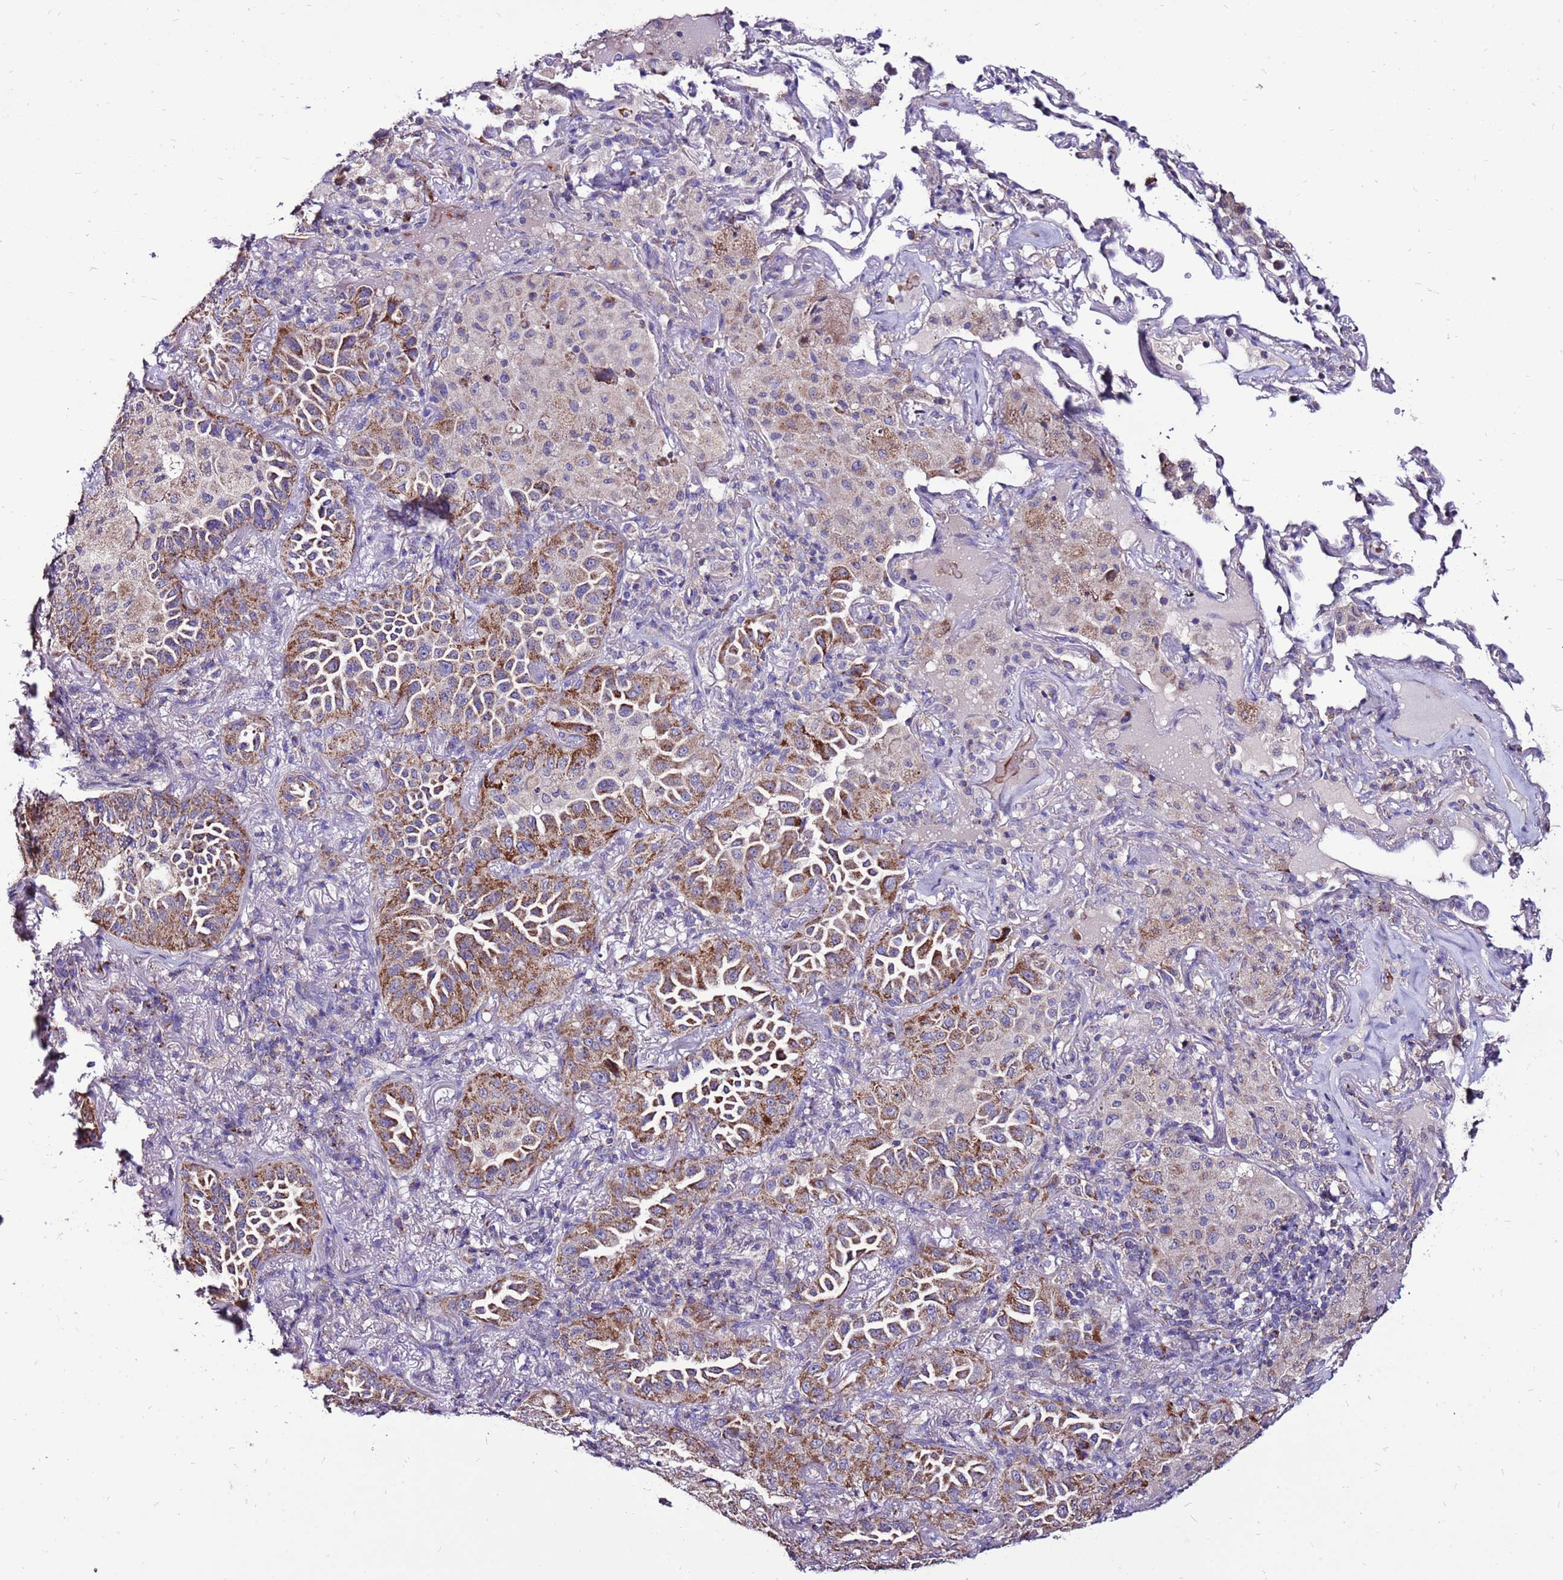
{"staining": {"intensity": "moderate", "quantity": "25%-75%", "location": "cytoplasmic/membranous"}, "tissue": "lung cancer", "cell_type": "Tumor cells", "image_type": "cancer", "snomed": [{"axis": "morphology", "description": "Adenocarcinoma, NOS"}, {"axis": "topography", "description": "Lung"}], "caption": "The histopathology image reveals staining of adenocarcinoma (lung), revealing moderate cytoplasmic/membranous protein positivity (brown color) within tumor cells.", "gene": "SPSB3", "patient": {"sex": "female", "age": 69}}